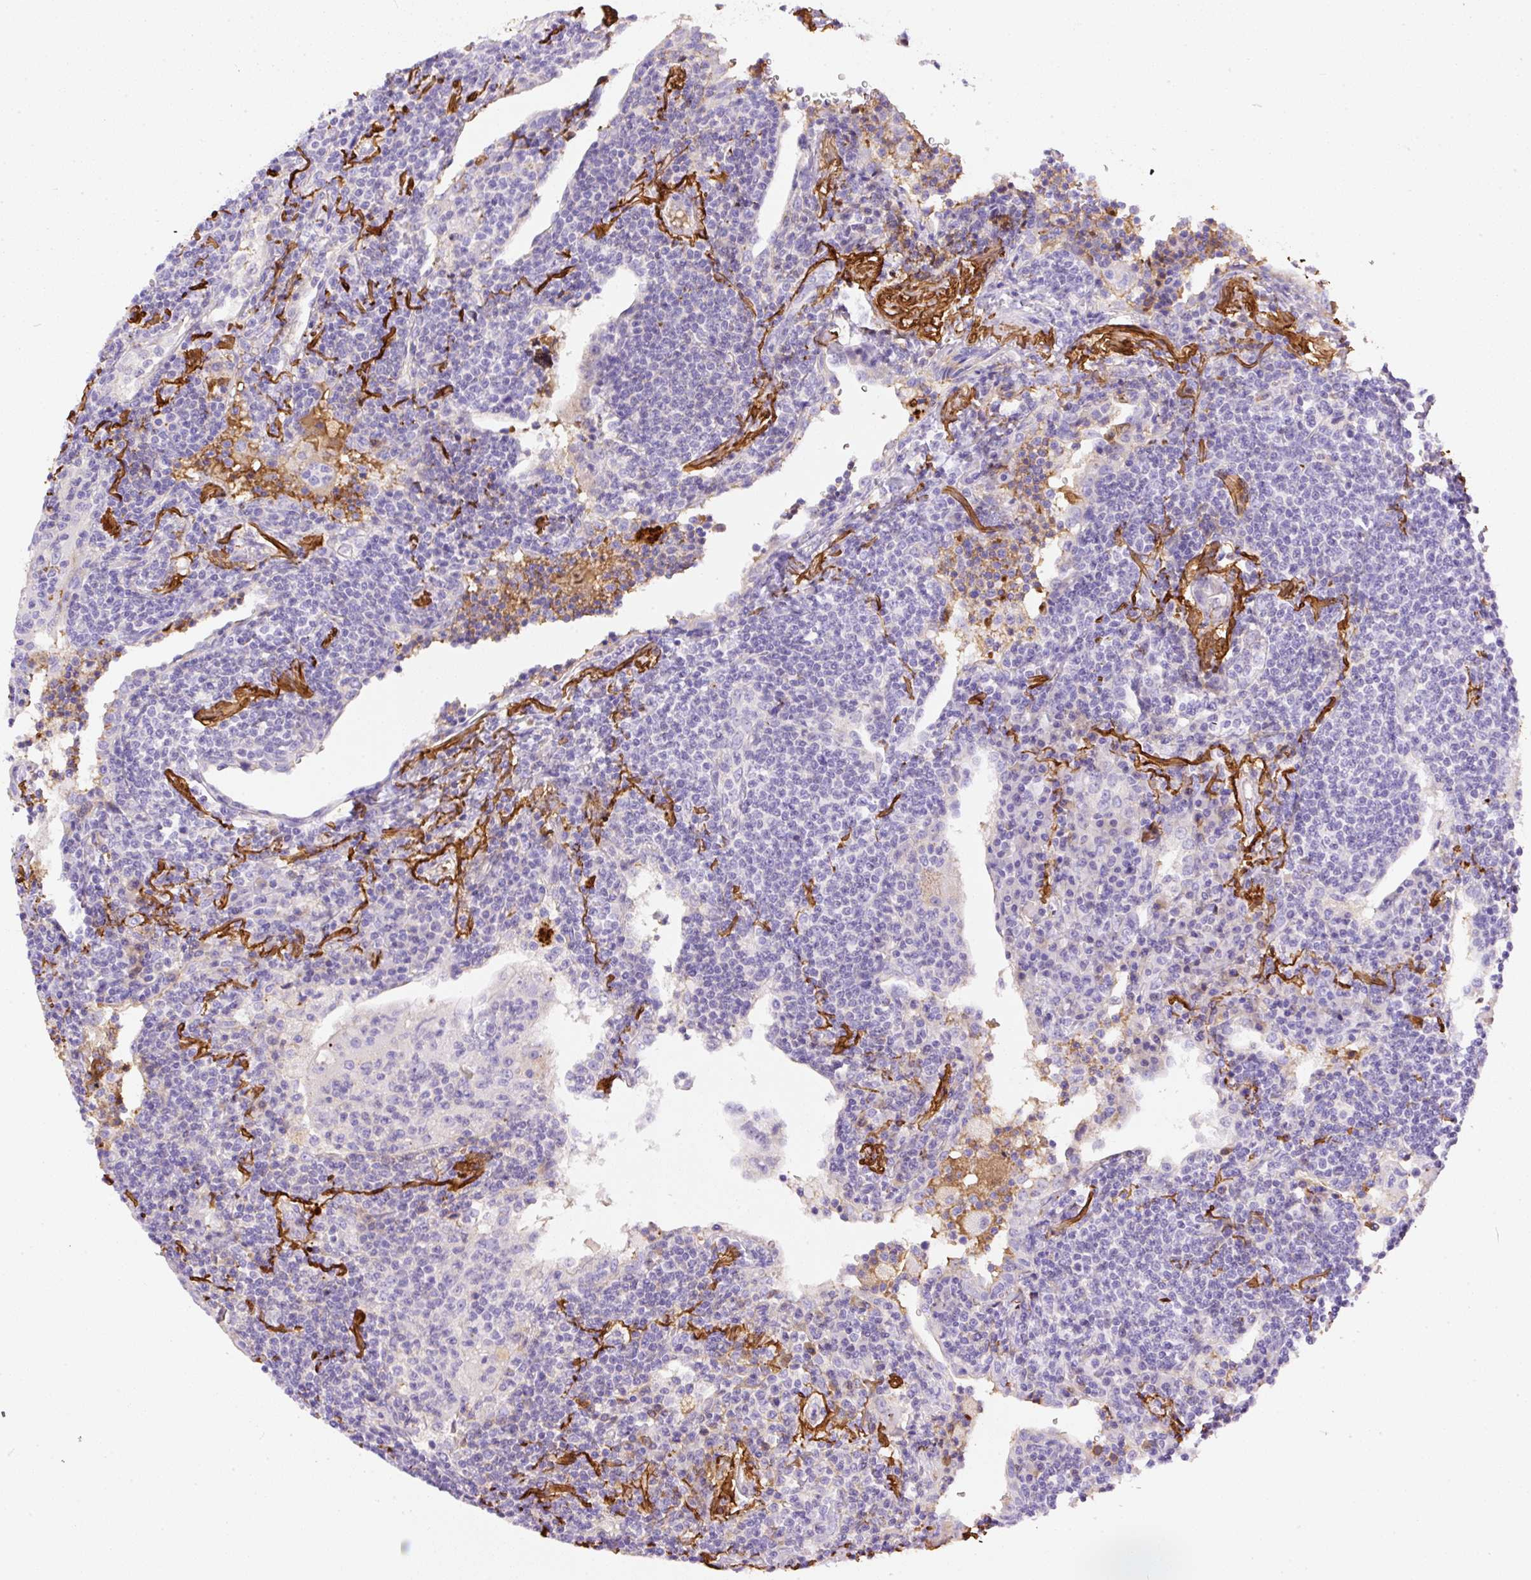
{"staining": {"intensity": "negative", "quantity": "none", "location": "none"}, "tissue": "lymphoma", "cell_type": "Tumor cells", "image_type": "cancer", "snomed": [{"axis": "morphology", "description": "Malignant lymphoma, non-Hodgkin's type, Low grade"}, {"axis": "topography", "description": "Lung"}], "caption": "Human lymphoma stained for a protein using IHC demonstrates no staining in tumor cells.", "gene": "APCS", "patient": {"sex": "female", "age": 71}}